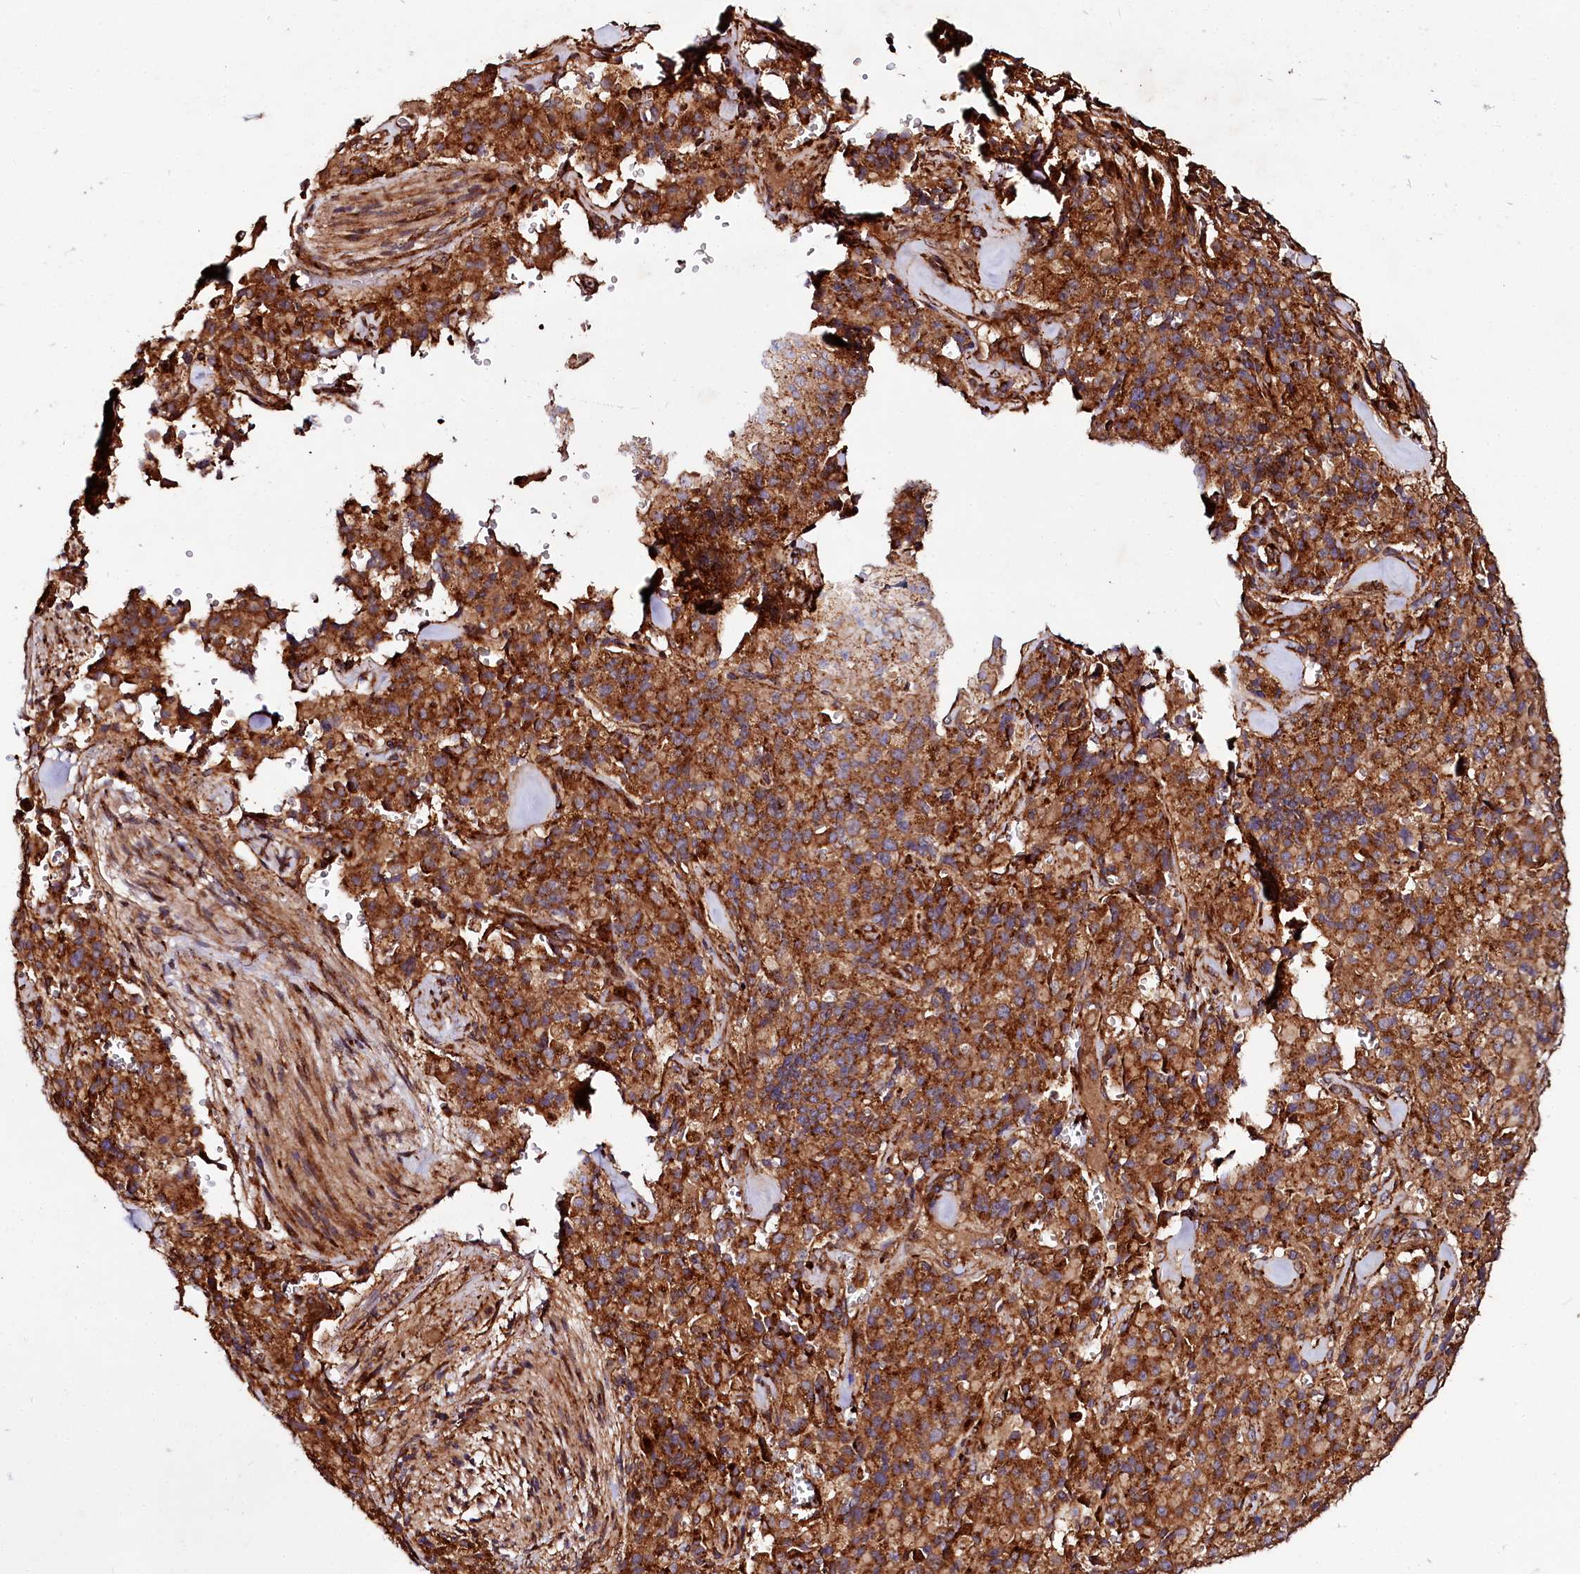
{"staining": {"intensity": "strong", "quantity": ">75%", "location": "cytoplasmic/membranous"}, "tissue": "pancreatic cancer", "cell_type": "Tumor cells", "image_type": "cancer", "snomed": [{"axis": "morphology", "description": "Adenocarcinoma, NOS"}, {"axis": "topography", "description": "Pancreas"}], "caption": "Immunohistochemistry (DAB) staining of pancreatic cancer reveals strong cytoplasmic/membranous protein expression in about >75% of tumor cells. (IHC, brightfield microscopy, high magnification).", "gene": "WDR73", "patient": {"sex": "male", "age": 65}}